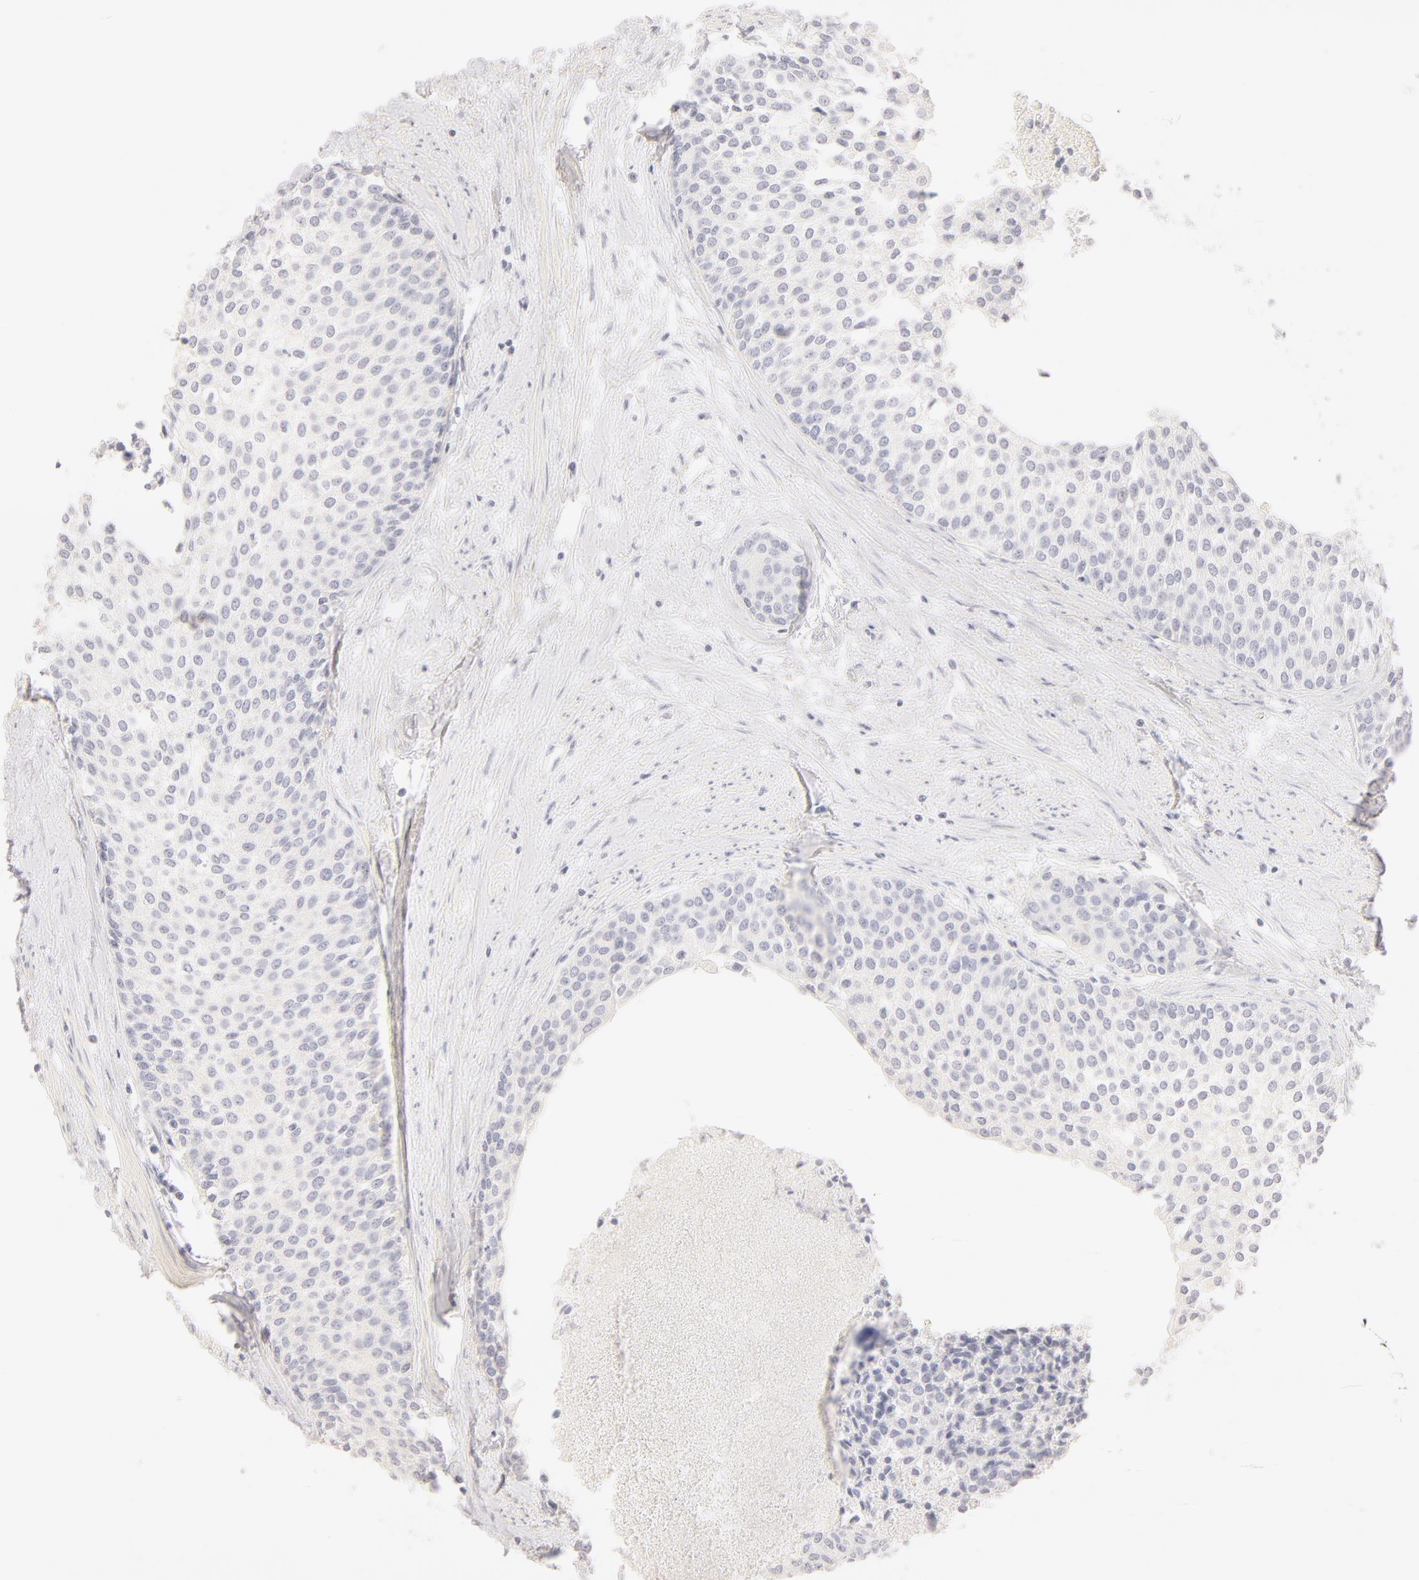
{"staining": {"intensity": "negative", "quantity": "none", "location": "none"}, "tissue": "urothelial cancer", "cell_type": "Tumor cells", "image_type": "cancer", "snomed": [{"axis": "morphology", "description": "Urothelial carcinoma, Low grade"}, {"axis": "topography", "description": "Urinary bladder"}], "caption": "High power microscopy histopathology image of an IHC micrograph of urothelial carcinoma (low-grade), revealing no significant staining in tumor cells. (DAB IHC, high magnification).", "gene": "LGALS7B", "patient": {"sex": "female", "age": 73}}